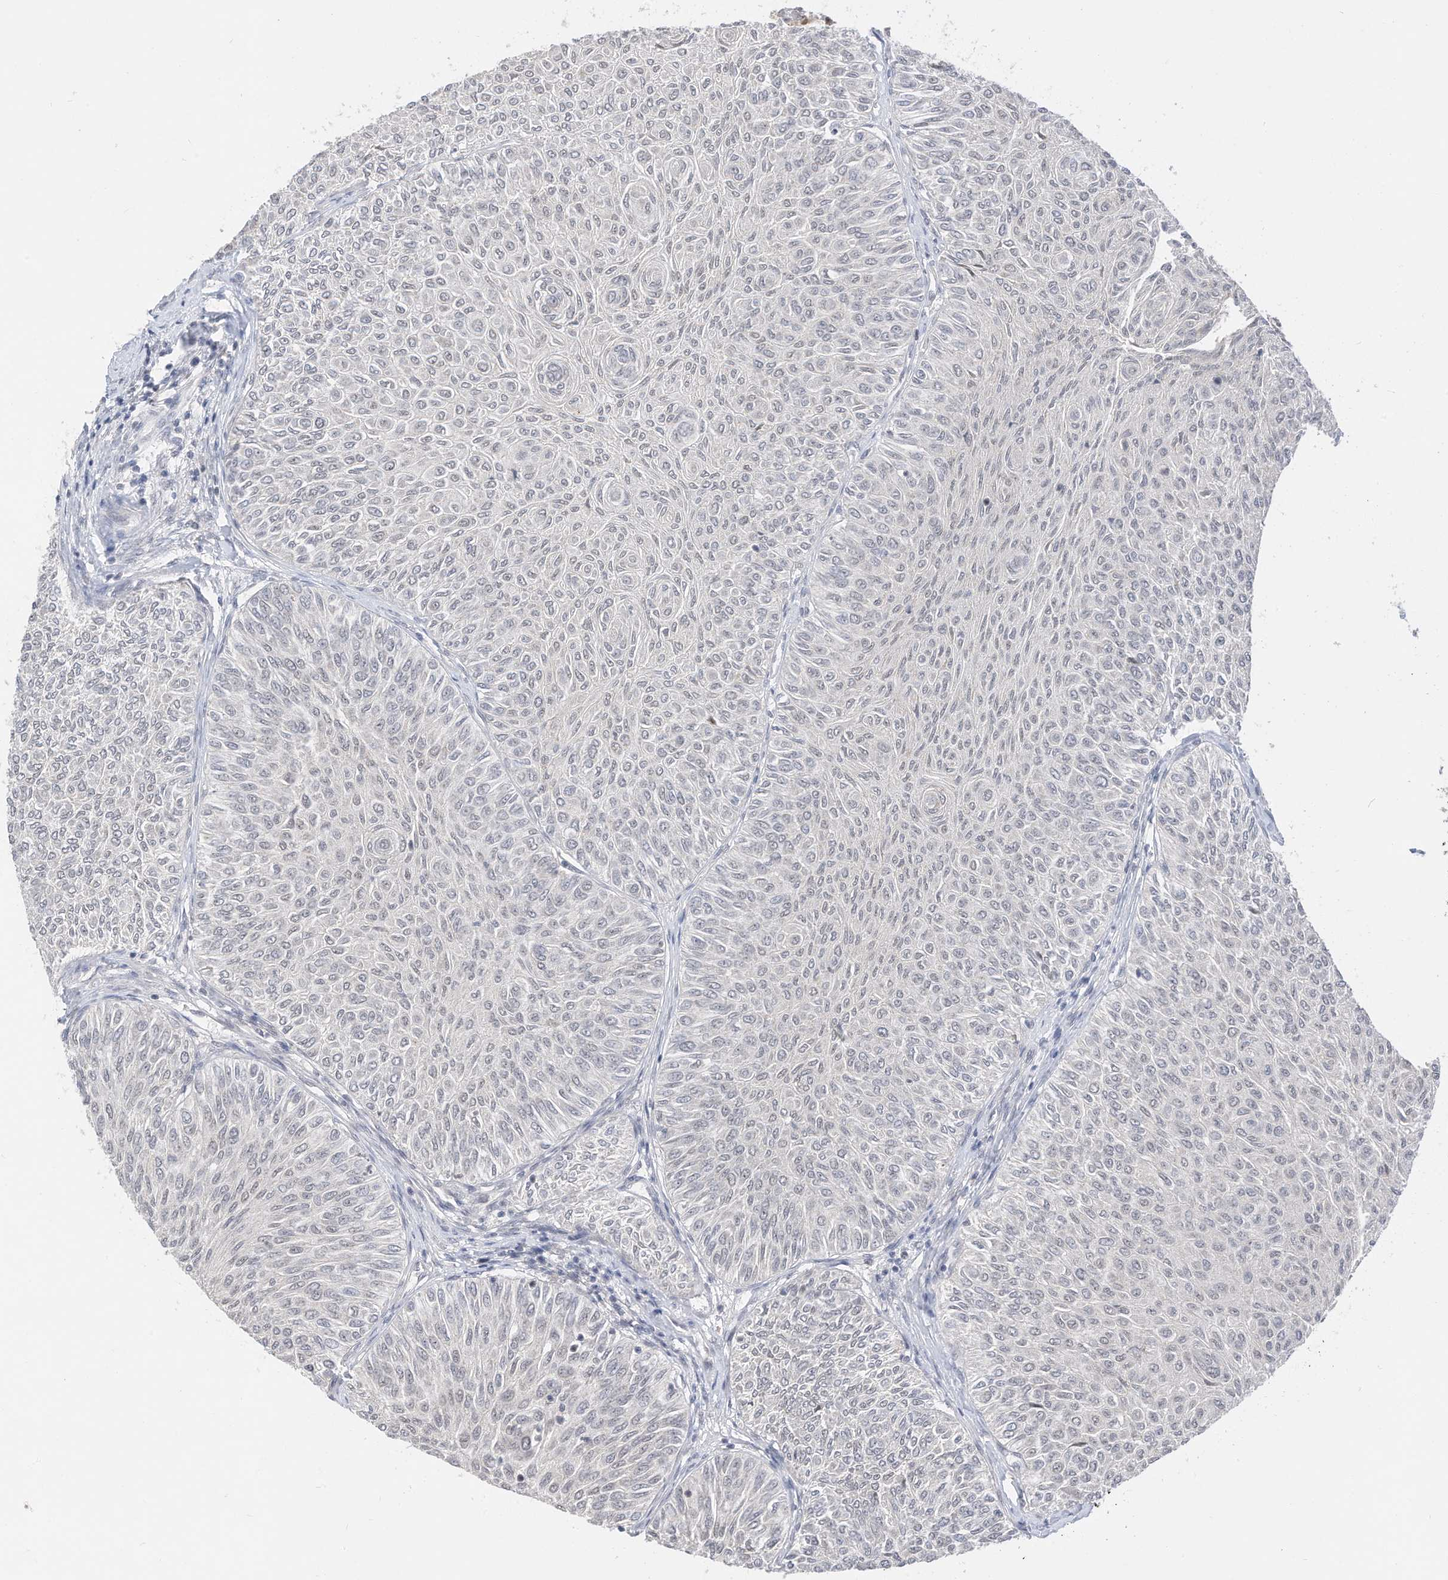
{"staining": {"intensity": "negative", "quantity": "none", "location": "none"}, "tissue": "urothelial cancer", "cell_type": "Tumor cells", "image_type": "cancer", "snomed": [{"axis": "morphology", "description": "Urothelial carcinoma, Low grade"}, {"axis": "topography", "description": "Urinary bladder"}], "caption": "High power microscopy micrograph of an immunohistochemistry image of urothelial carcinoma (low-grade), revealing no significant staining in tumor cells.", "gene": "OGT", "patient": {"sex": "male", "age": 78}}